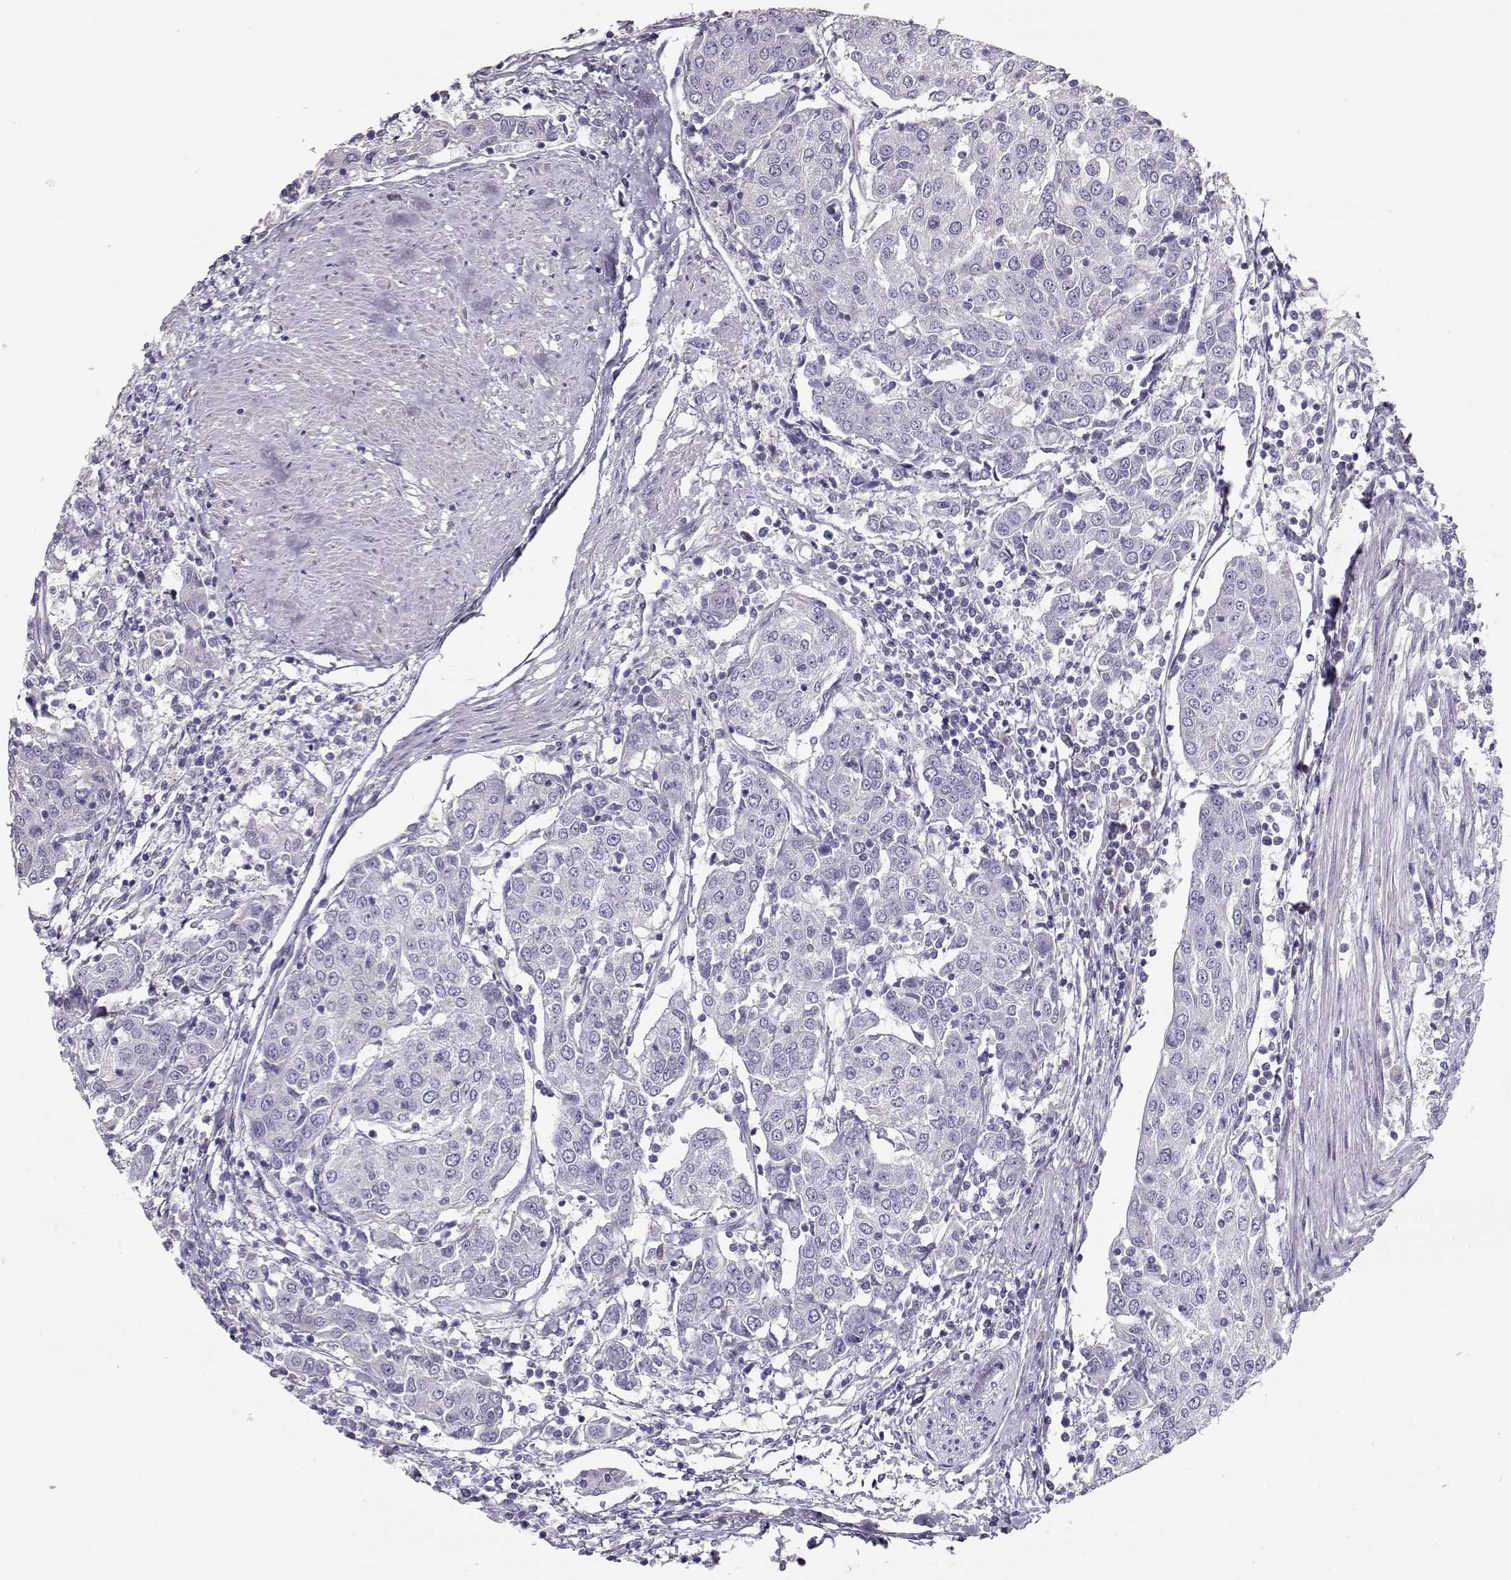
{"staining": {"intensity": "negative", "quantity": "none", "location": "none"}, "tissue": "urothelial cancer", "cell_type": "Tumor cells", "image_type": "cancer", "snomed": [{"axis": "morphology", "description": "Urothelial carcinoma, High grade"}, {"axis": "topography", "description": "Urinary bladder"}], "caption": "There is no significant expression in tumor cells of high-grade urothelial carcinoma.", "gene": "GLIPR1L2", "patient": {"sex": "female", "age": 85}}